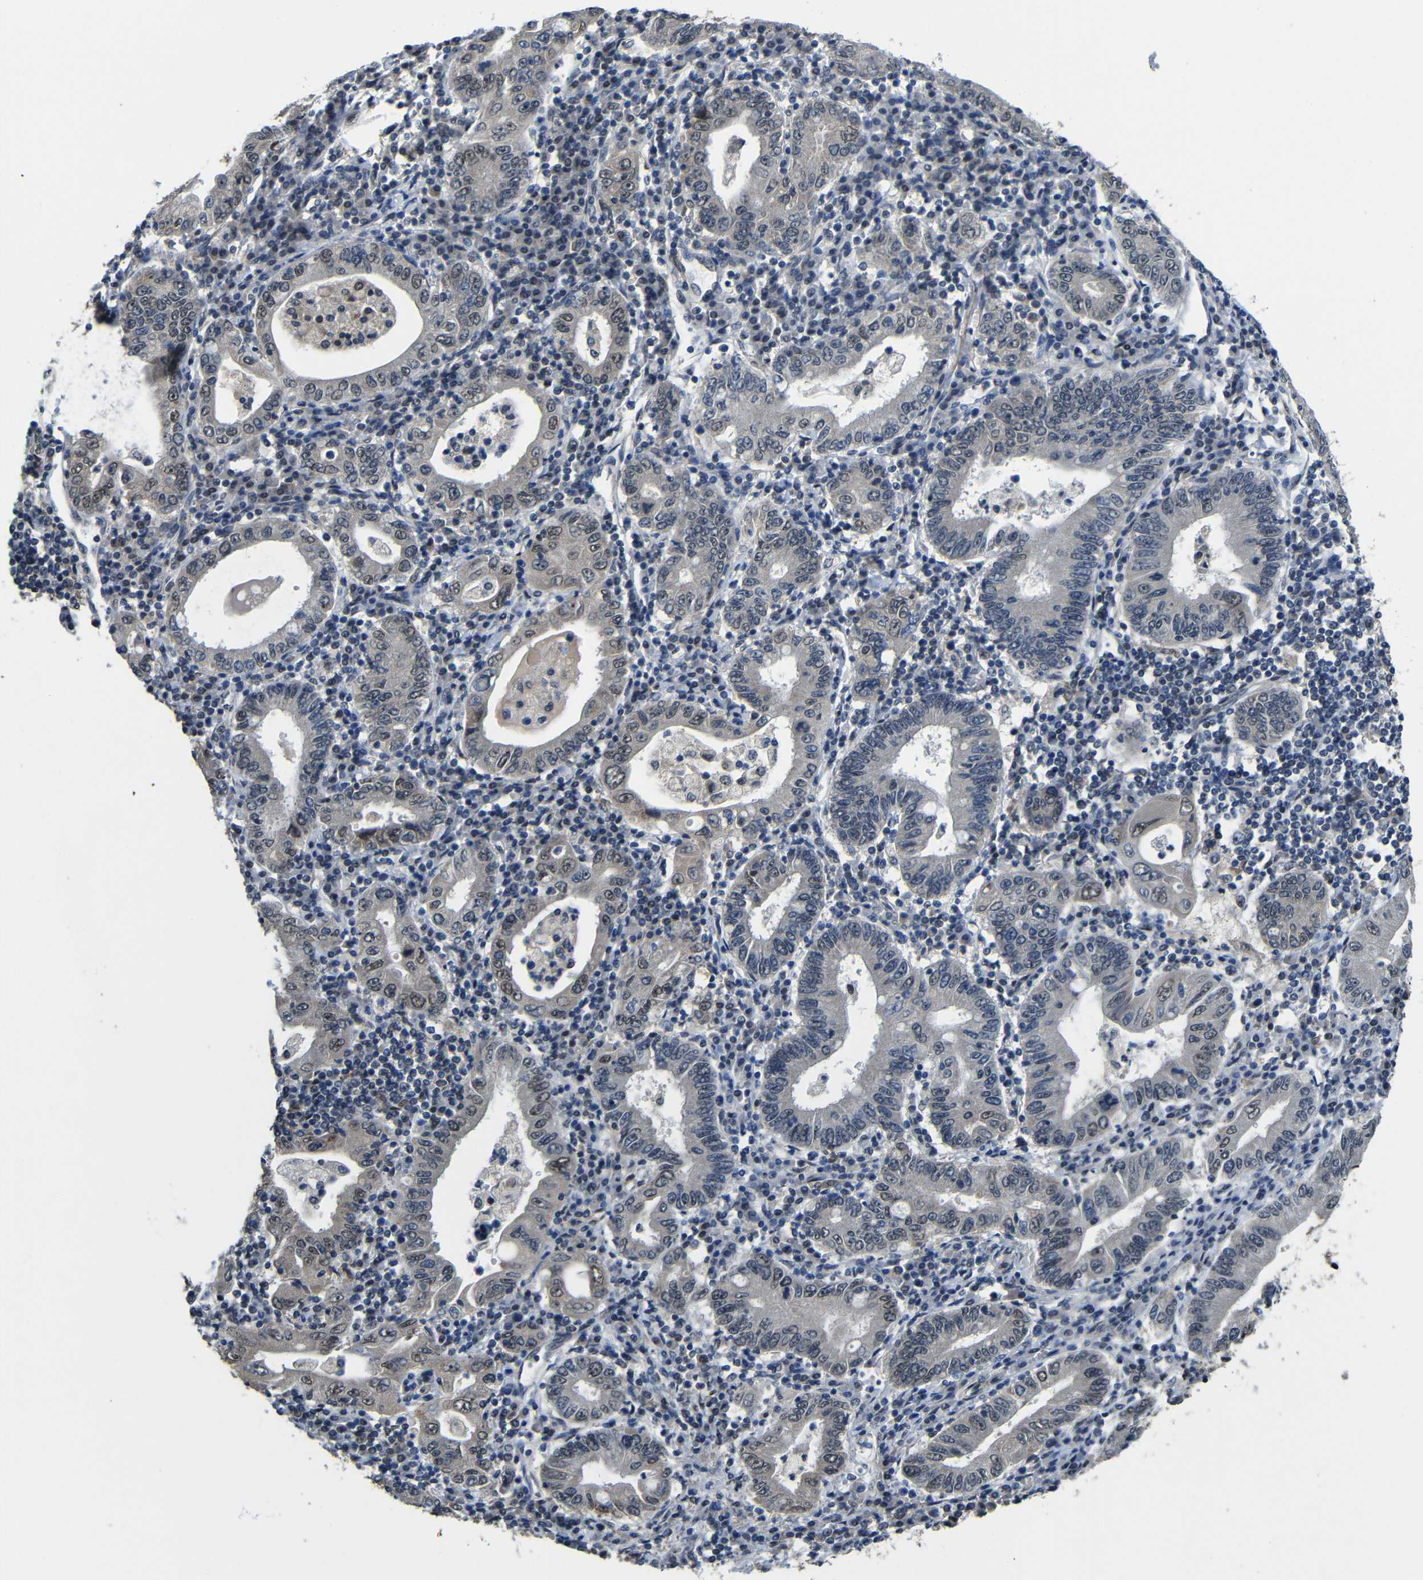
{"staining": {"intensity": "negative", "quantity": "none", "location": "none"}, "tissue": "stomach cancer", "cell_type": "Tumor cells", "image_type": "cancer", "snomed": [{"axis": "morphology", "description": "Normal tissue, NOS"}, {"axis": "morphology", "description": "Adenocarcinoma, NOS"}, {"axis": "topography", "description": "Esophagus"}, {"axis": "topography", "description": "Stomach, upper"}, {"axis": "topography", "description": "Peripheral nerve tissue"}], "caption": "Adenocarcinoma (stomach) stained for a protein using IHC shows no expression tumor cells.", "gene": "FAM172A", "patient": {"sex": "male", "age": 62}}